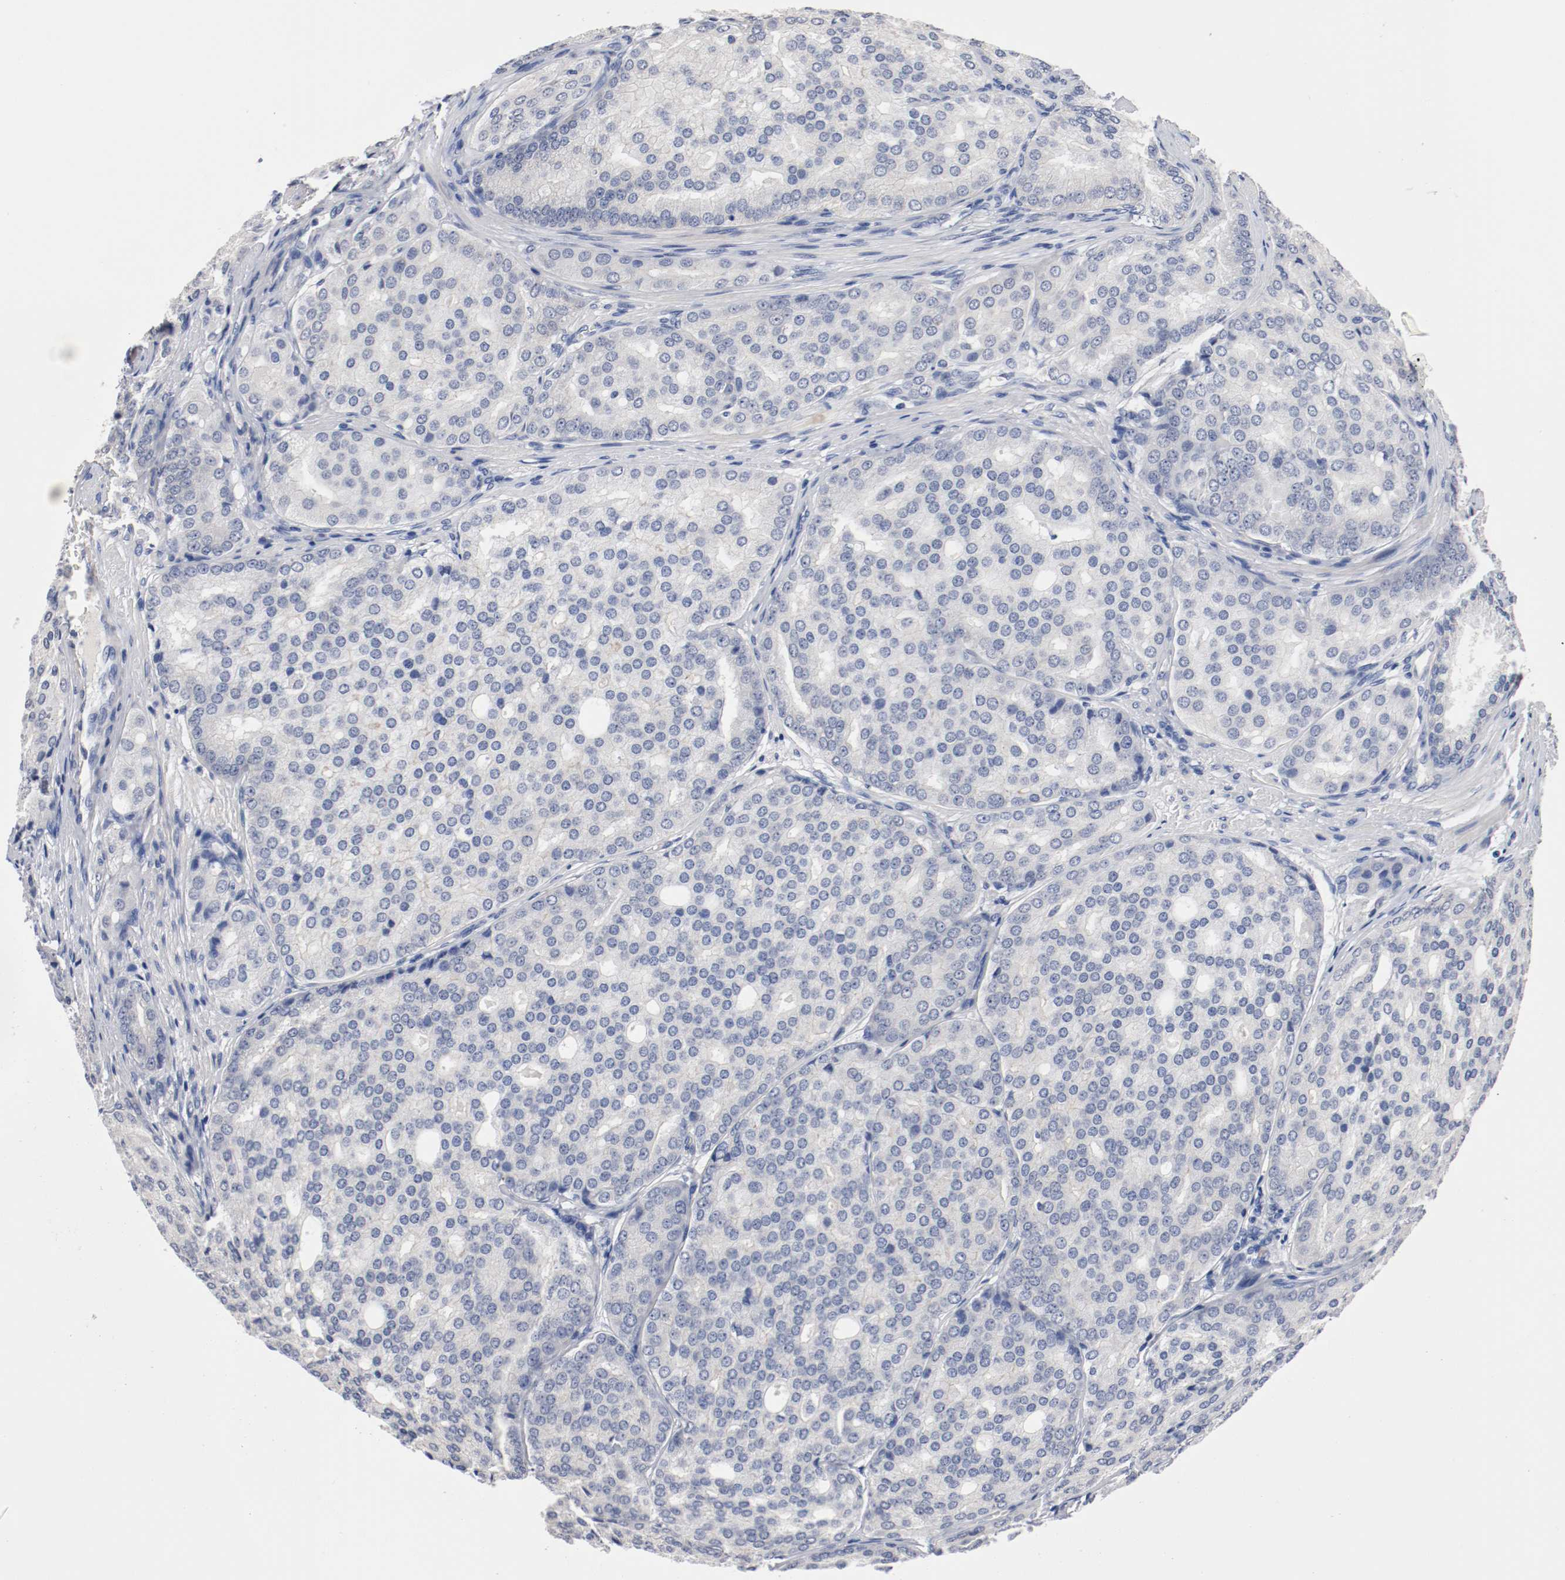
{"staining": {"intensity": "moderate", "quantity": "<25%", "location": "cytoplasmic/membranous"}, "tissue": "prostate cancer", "cell_type": "Tumor cells", "image_type": "cancer", "snomed": [{"axis": "morphology", "description": "Adenocarcinoma, High grade"}, {"axis": "topography", "description": "Prostate"}], "caption": "High-magnification brightfield microscopy of prostate cancer stained with DAB (brown) and counterstained with hematoxylin (blue). tumor cells exhibit moderate cytoplasmic/membranous positivity is present in approximately<25% of cells.", "gene": "TNC", "patient": {"sex": "male", "age": 64}}